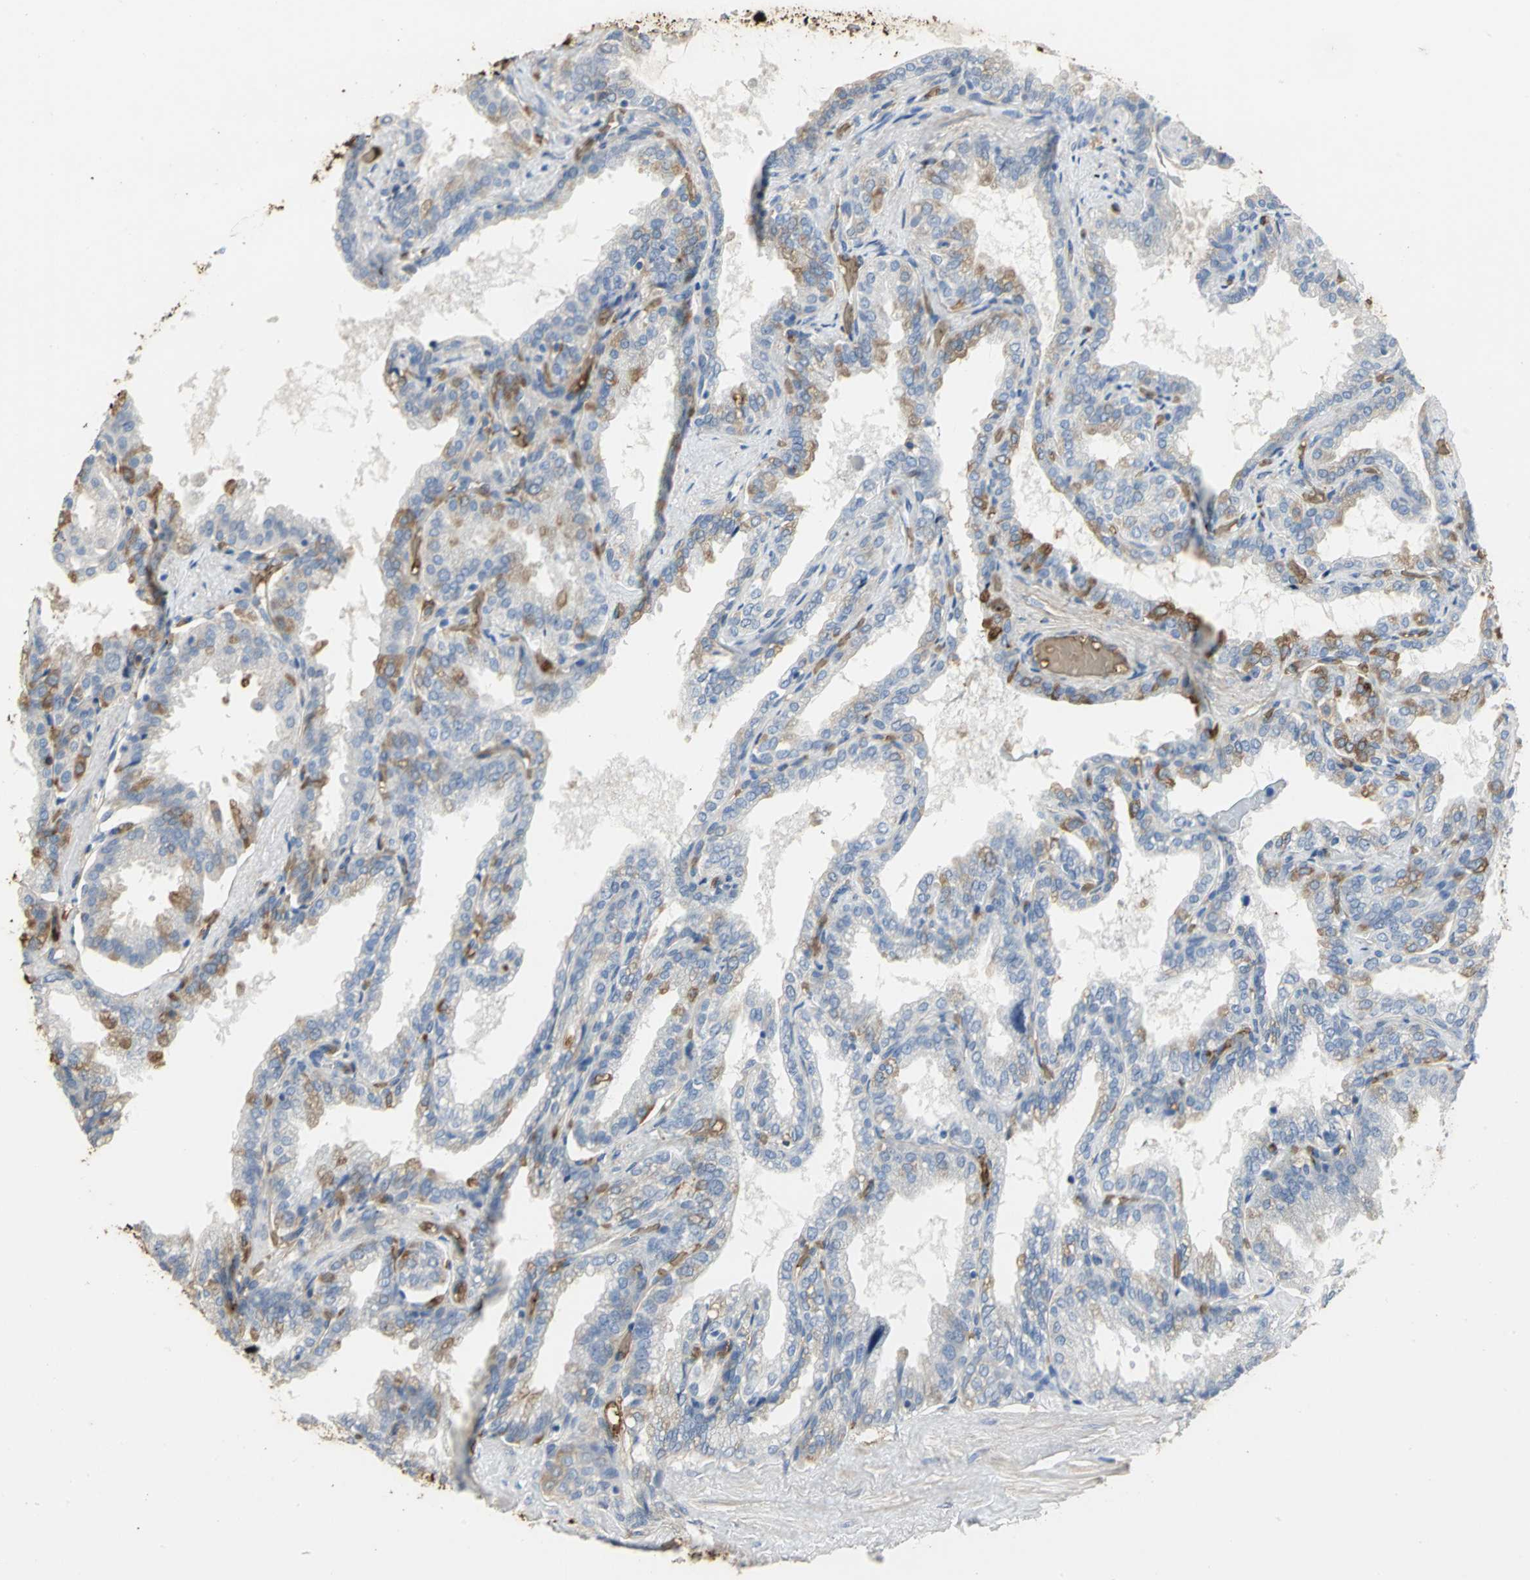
{"staining": {"intensity": "weak", "quantity": "<25%", "location": "cytoplasmic/membranous"}, "tissue": "seminal vesicle", "cell_type": "Glandular cells", "image_type": "normal", "snomed": [{"axis": "morphology", "description": "Normal tissue, NOS"}, {"axis": "topography", "description": "Seminal veicle"}], "caption": "Unremarkable seminal vesicle was stained to show a protein in brown. There is no significant positivity in glandular cells.", "gene": "TREM1", "patient": {"sex": "male", "age": 46}}